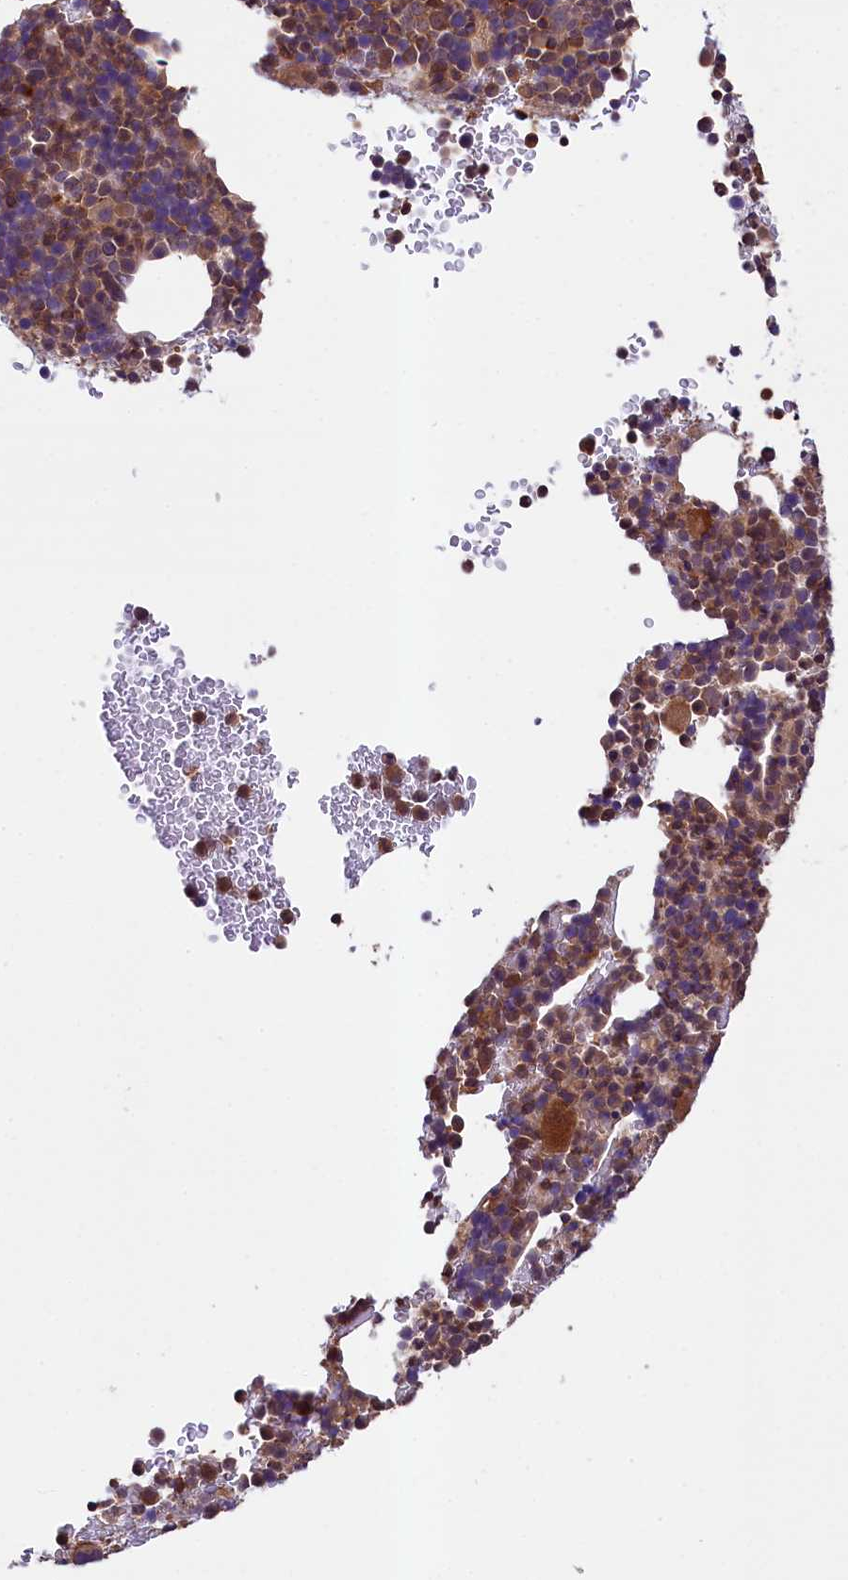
{"staining": {"intensity": "moderate", "quantity": "25%-75%", "location": "cytoplasmic/membranous"}, "tissue": "bone marrow", "cell_type": "Hematopoietic cells", "image_type": "normal", "snomed": [{"axis": "morphology", "description": "Normal tissue, NOS"}, {"axis": "topography", "description": "Bone marrow"}], "caption": "Human bone marrow stained for a protein (brown) reveals moderate cytoplasmic/membranous positive expression in approximately 25%-75% of hematopoietic cells.", "gene": "SKIDA1", "patient": {"sex": "female", "age": 82}}